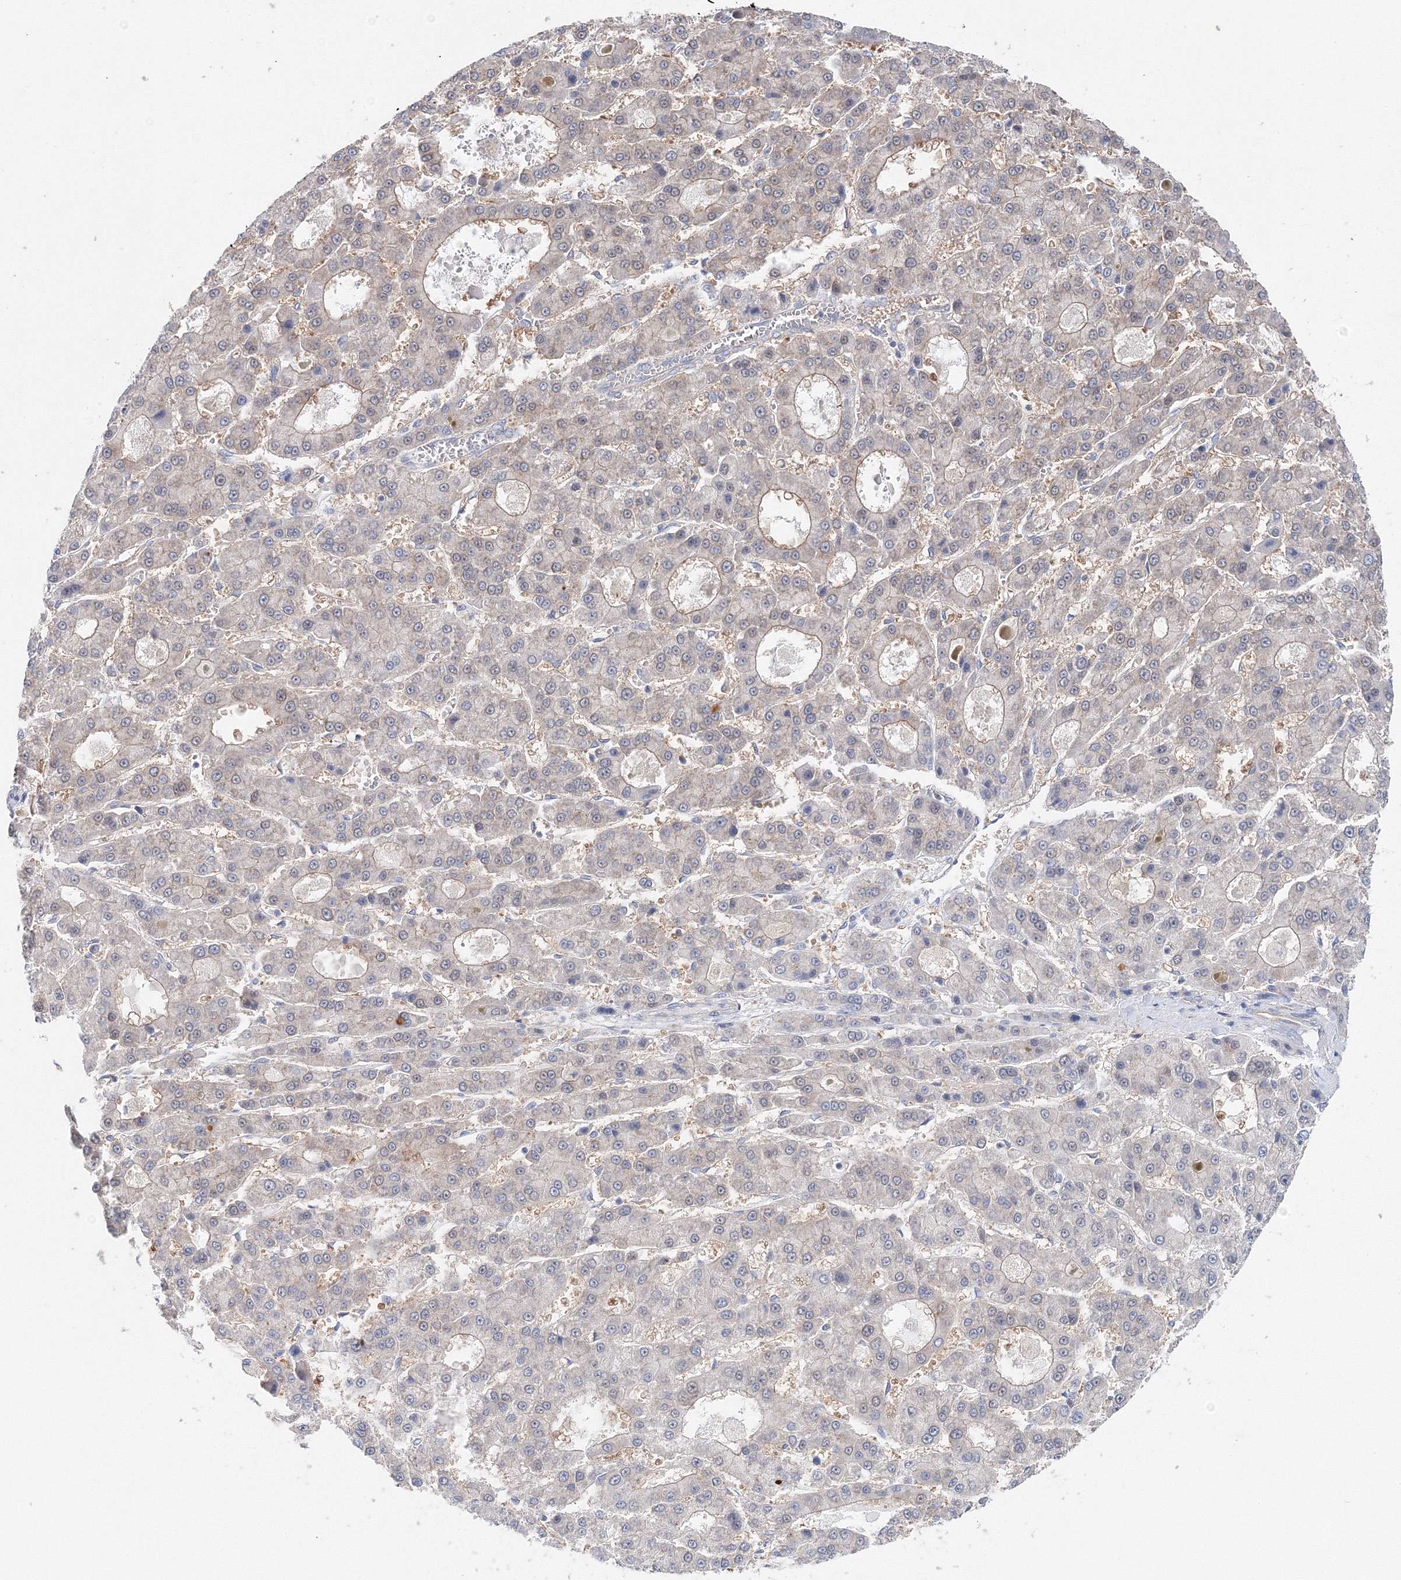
{"staining": {"intensity": "weak", "quantity": "<25%", "location": "cytoplasmic/membranous"}, "tissue": "liver cancer", "cell_type": "Tumor cells", "image_type": "cancer", "snomed": [{"axis": "morphology", "description": "Carcinoma, Hepatocellular, NOS"}, {"axis": "topography", "description": "Liver"}], "caption": "Micrograph shows no protein expression in tumor cells of hepatocellular carcinoma (liver) tissue.", "gene": "TPRKB", "patient": {"sex": "male", "age": 70}}